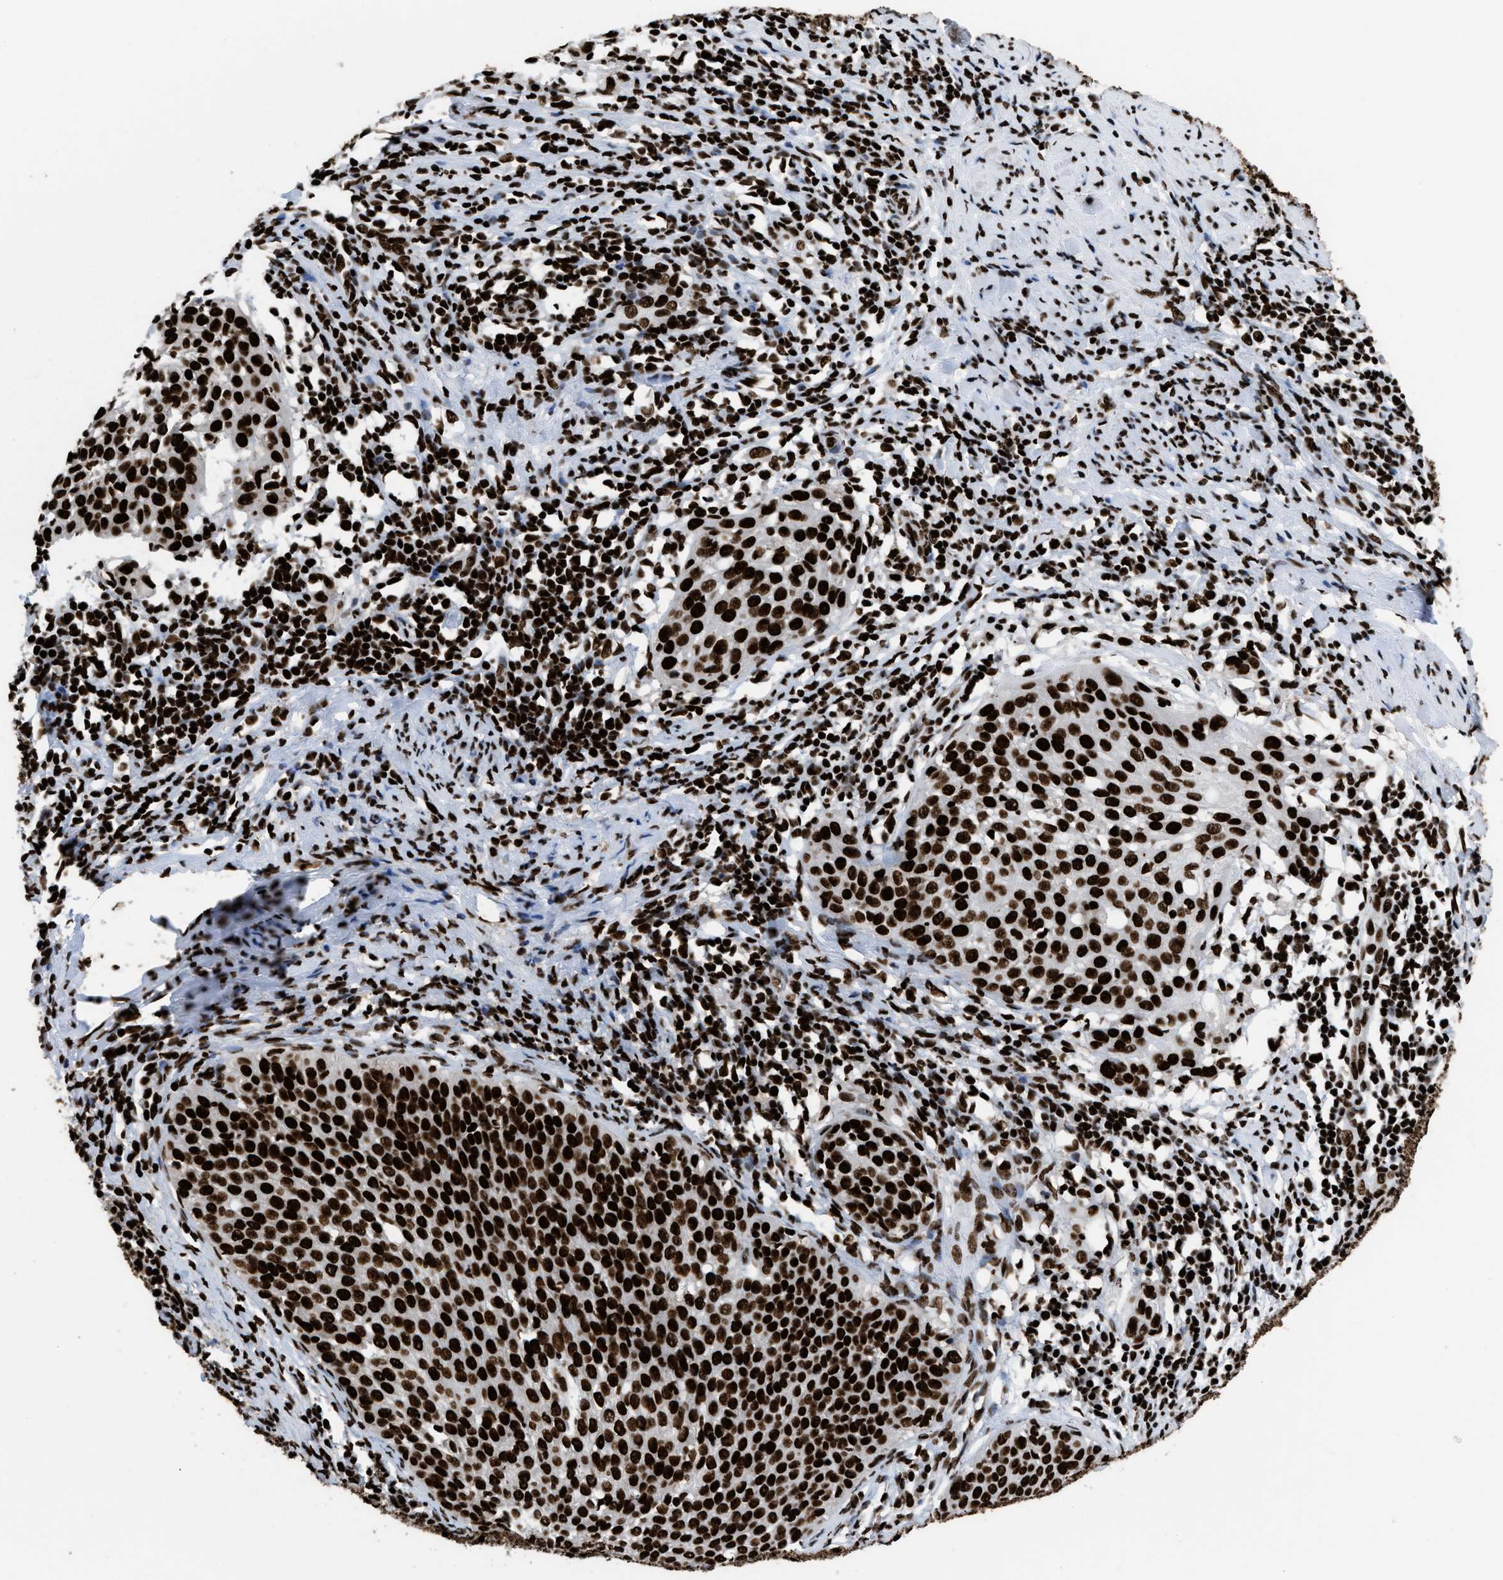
{"staining": {"intensity": "strong", "quantity": ">75%", "location": "nuclear"}, "tissue": "cervical cancer", "cell_type": "Tumor cells", "image_type": "cancer", "snomed": [{"axis": "morphology", "description": "Squamous cell carcinoma, NOS"}, {"axis": "topography", "description": "Cervix"}], "caption": "Strong nuclear protein staining is identified in approximately >75% of tumor cells in cervical cancer. Immunohistochemistry (ihc) stains the protein in brown and the nuclei are stained blue.", "gene": "HNRNPM", "patient": {"sex": "female", "age": 51}}